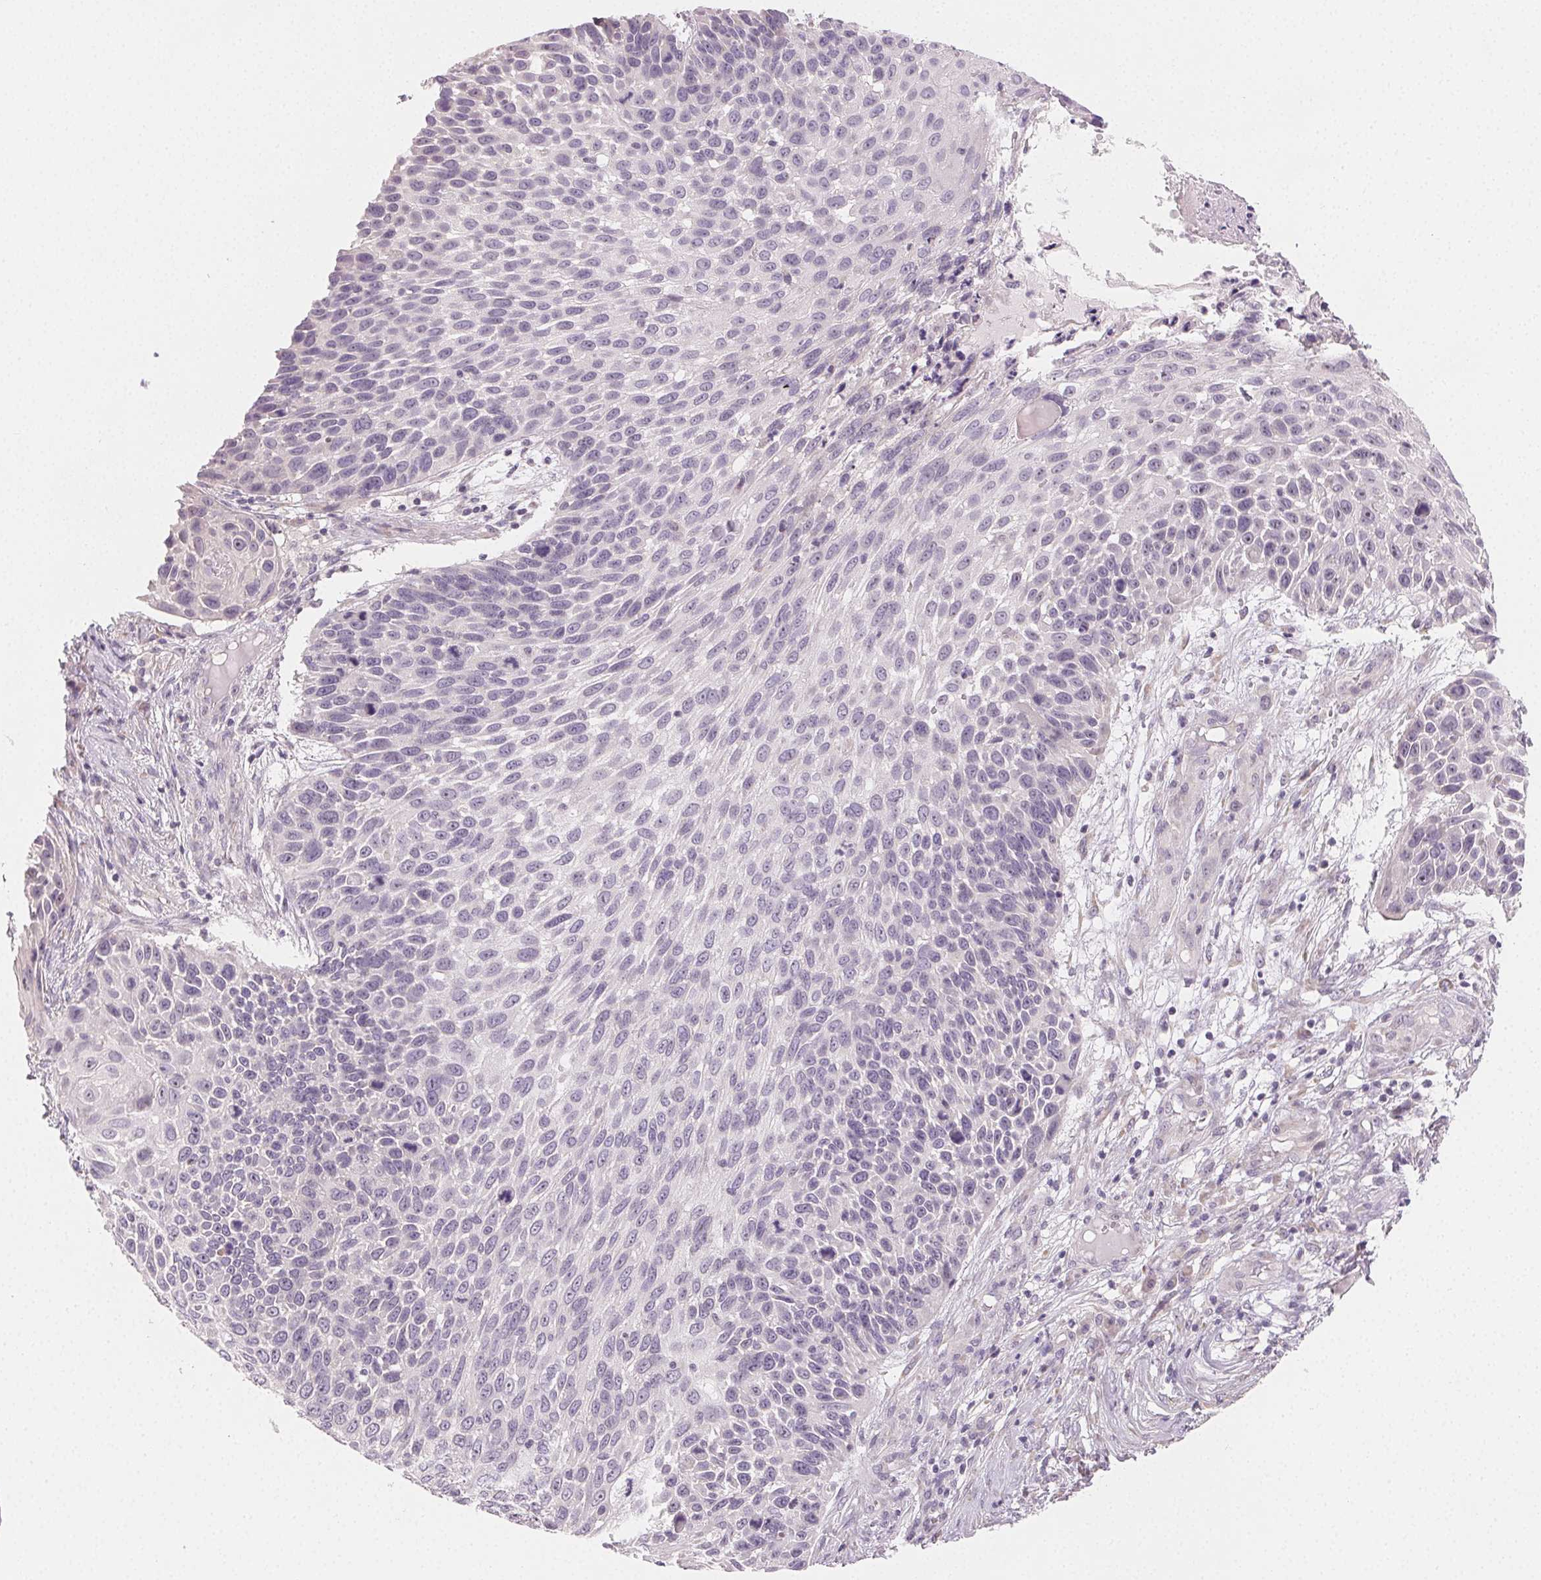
{"staining": {"intensity": "negative", "quantity": "none", "location": "none"}, "tissue": "skin cancer", "cell_type": "Tumor cells", "image_type": "cancer", "snomed": [{"axis": "morphology", "description": "Squamous cell carcinoma, NOS"}, {"axis": "topography", "description": "Skin"}], "caption": "IHC histopathology image of neoplastic tissue: human skin cancer (squamous cell carcinoma) stained with DAB exhibits no significant protein positivity in tumor cells.", "gene": "MYBL1", "patient": {"sex": "male", "age": 92}}